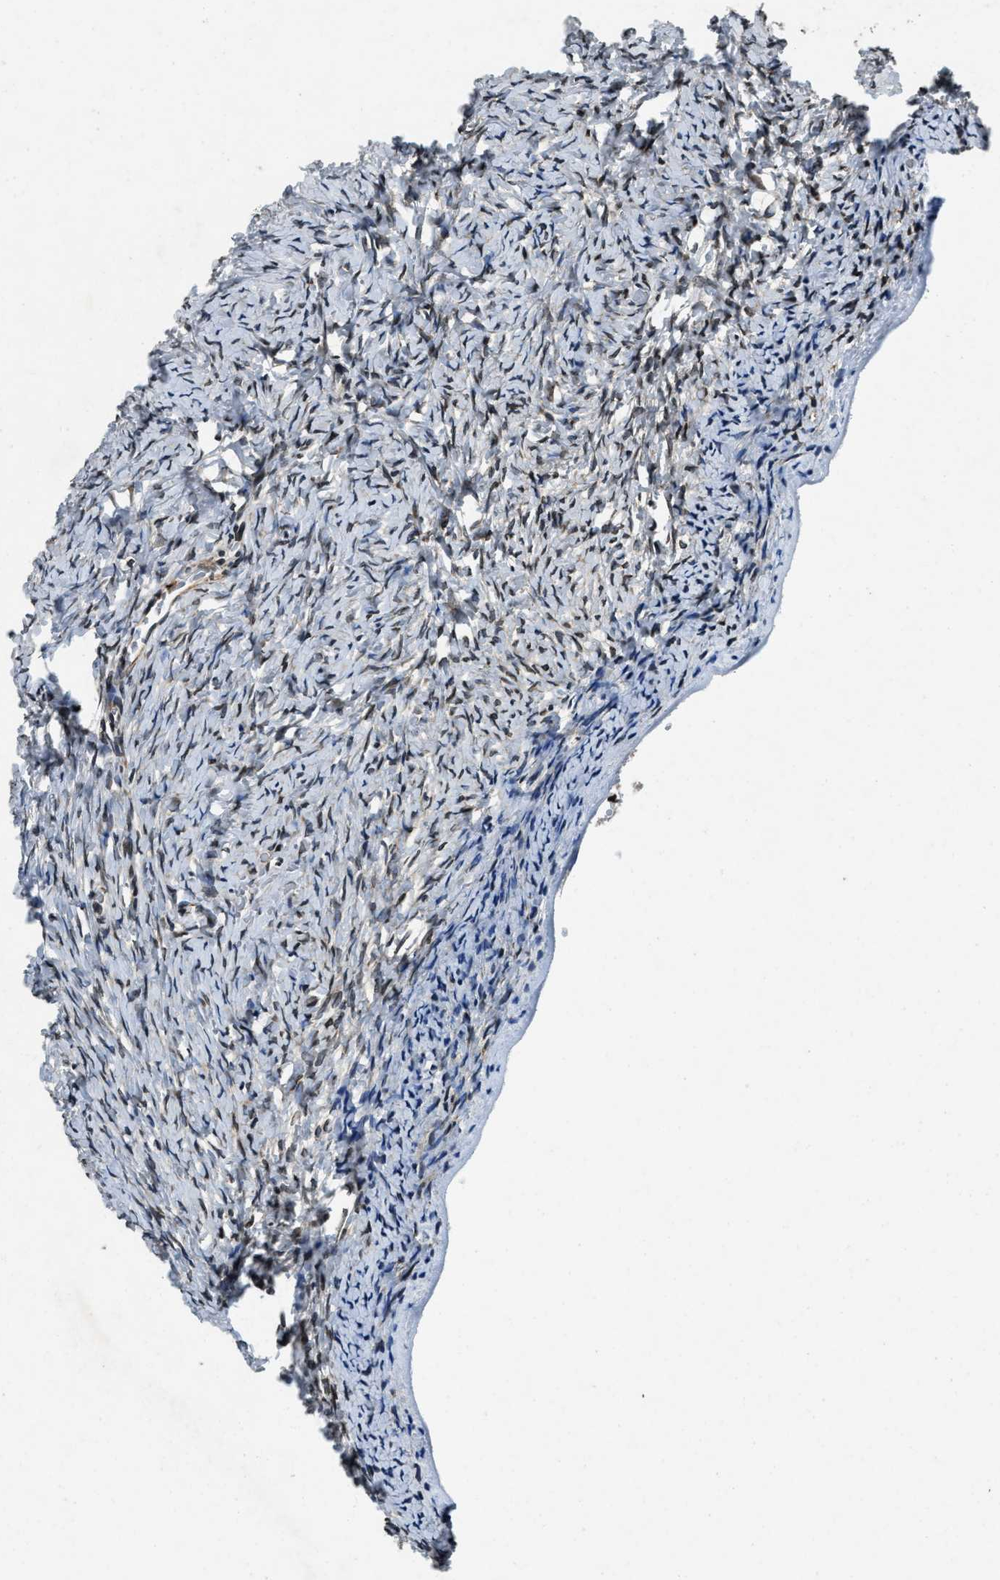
{"staining": {"intensity": "weak", "quantity": ">75%", "location": "nuclear"}, "tissue": "ovary", "cell_type": "Ovarian stroma cells", "image_type": "normal", "snomed": [{"axis": "morphology", "description": "Normal tissue, NOS"}, {"axis": "topography", "description": "Ovary"}], "caption": "Unremarkable ovary exhibits weak nuclear staining in approximately >75% of ovarian stroma cells.", "gene": "ZC3HC1", "patient": {"sex": "female", "age": 27}}